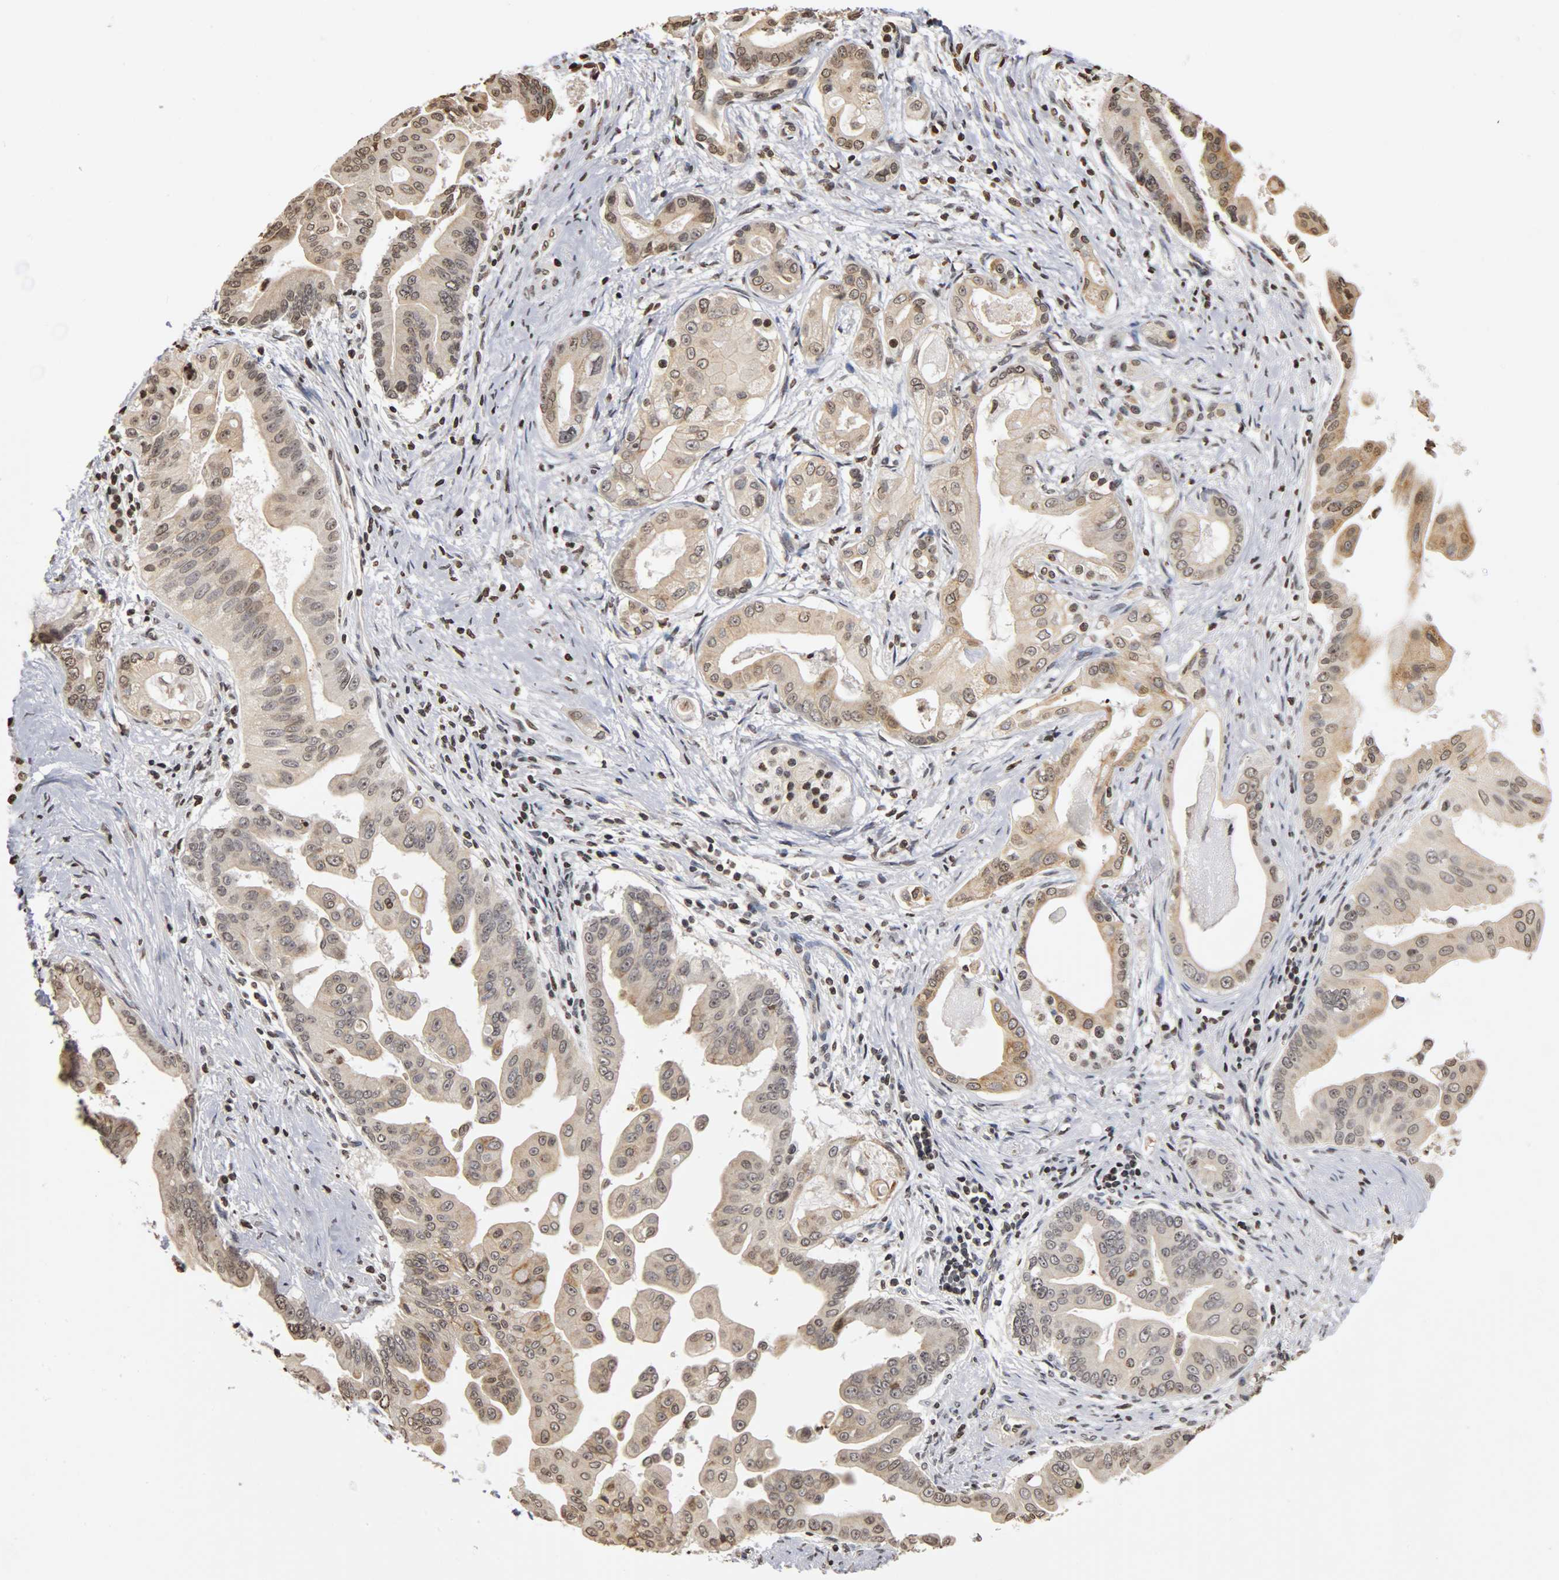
{"staining": {"intensity": "weak", "quantity": "25%-75%", "location": "cytoplasmic/membranous"}, "tissue": "pancreatic cancer", "cell_type": "Tumor cells", "image_type": "cancer", "snomed": [{"axis": "morphology", "description": "Adenocarcinoma, NOS"}, {"axis": "topography", "description": "Pancreas"}], "caption": "Immunohistochemical staining of human adenocarcinoma (pancreatic) displays low levels of weak cytoplasmic/membranous protein expression in about 25%-75% of tumor cells.", "gene": "ERCC2", "patient": {"sex": "female", "age": 75}}